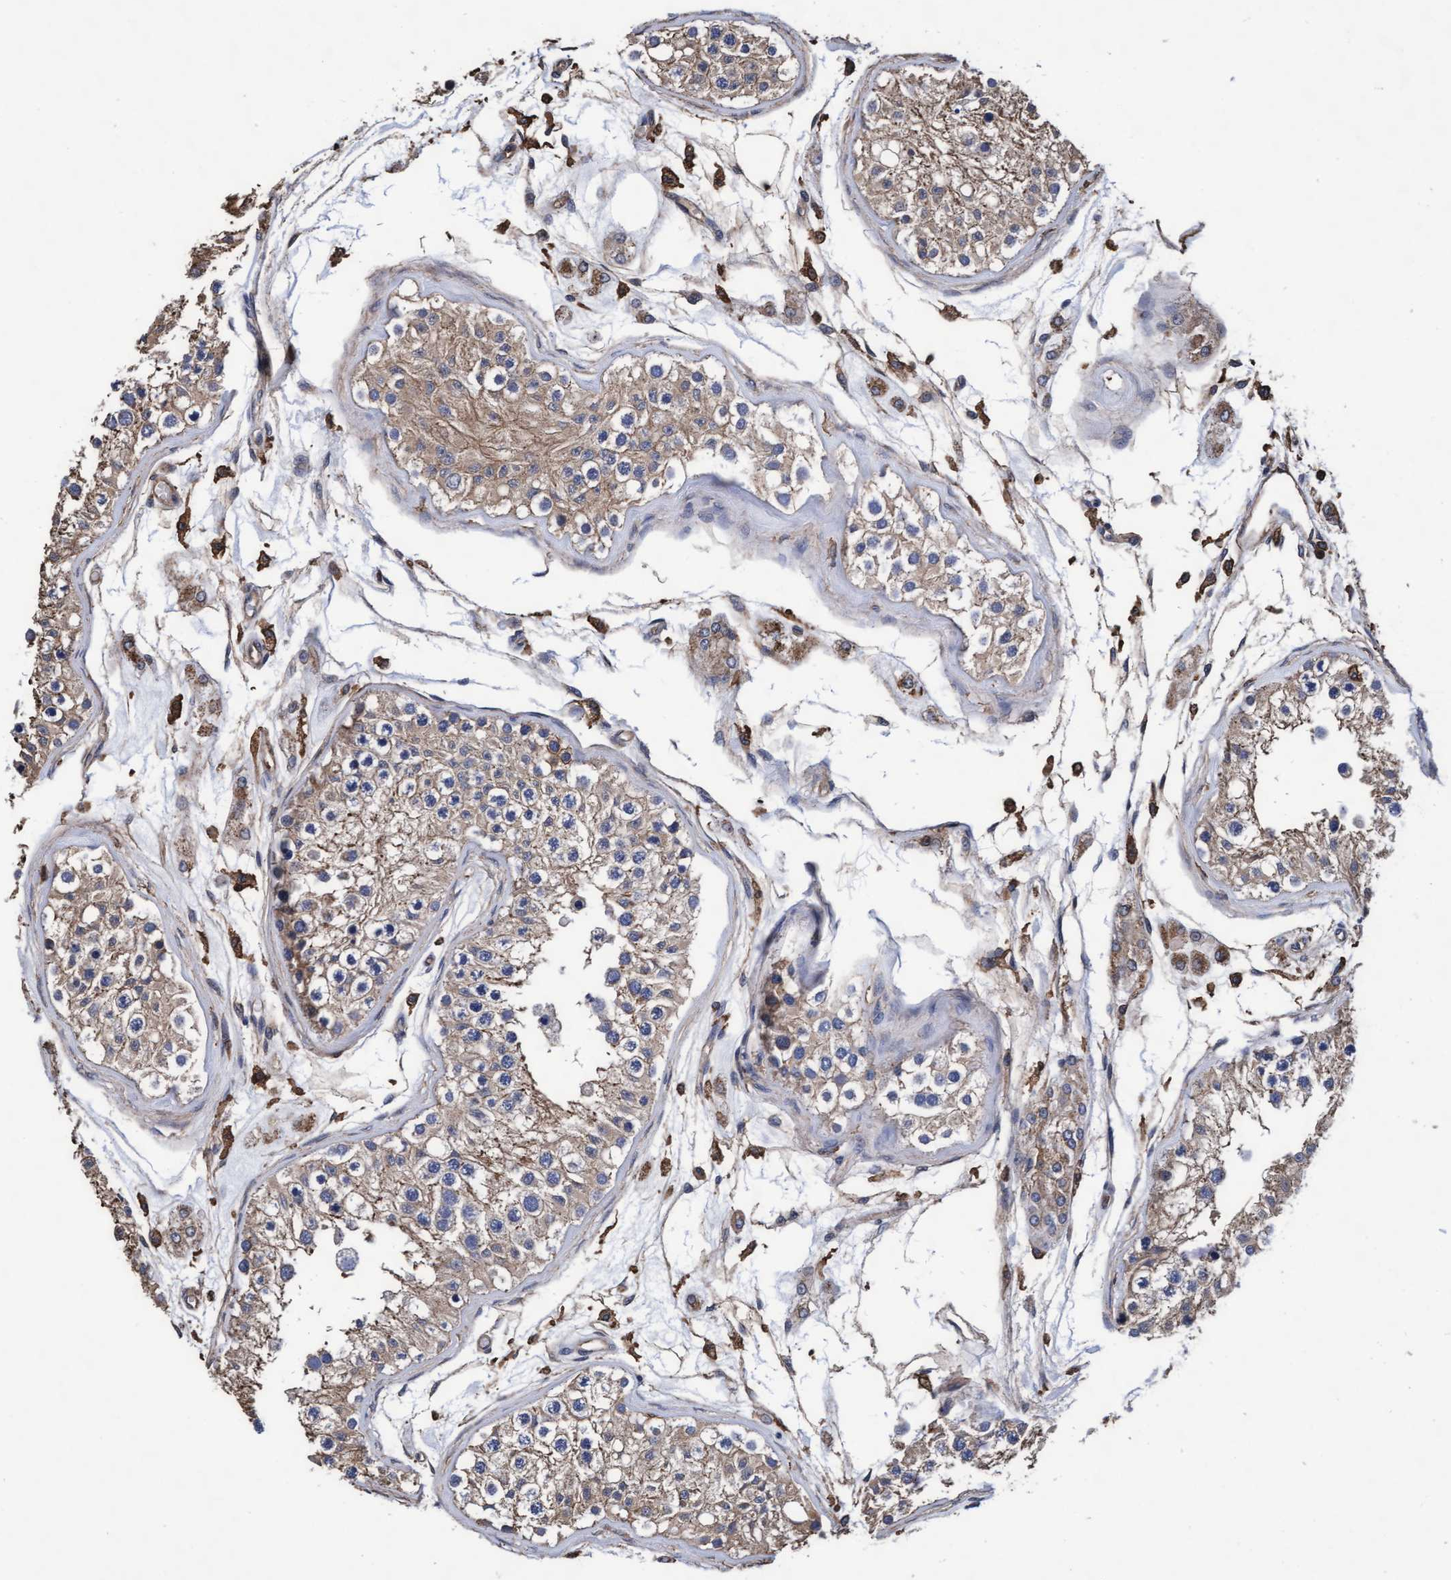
{"staining": {"intensity": "weak", "quantity": ">75%", "location": "cytoplasmic/membranous"}, "tissue": "testis", "cell_type": "Cells in seminiferous ducts", "image_type": "normal", "snomed": [{"axis": "morphology", "description": "Normal tissue, NOS"}, {"axis": "morphology", "description": "Adenocarcinoma, metastatic, NOS"}, {"axis": "topography", "description": "Testis"}], "caption": "Protein expression analysis of unremarkable human testis reveals weak cytoplasmic/membranous expression in about >75% of cells in seminiferous ducts.", "gene": "GRHPR", "patient": {"sex": "male", "age": 26}}